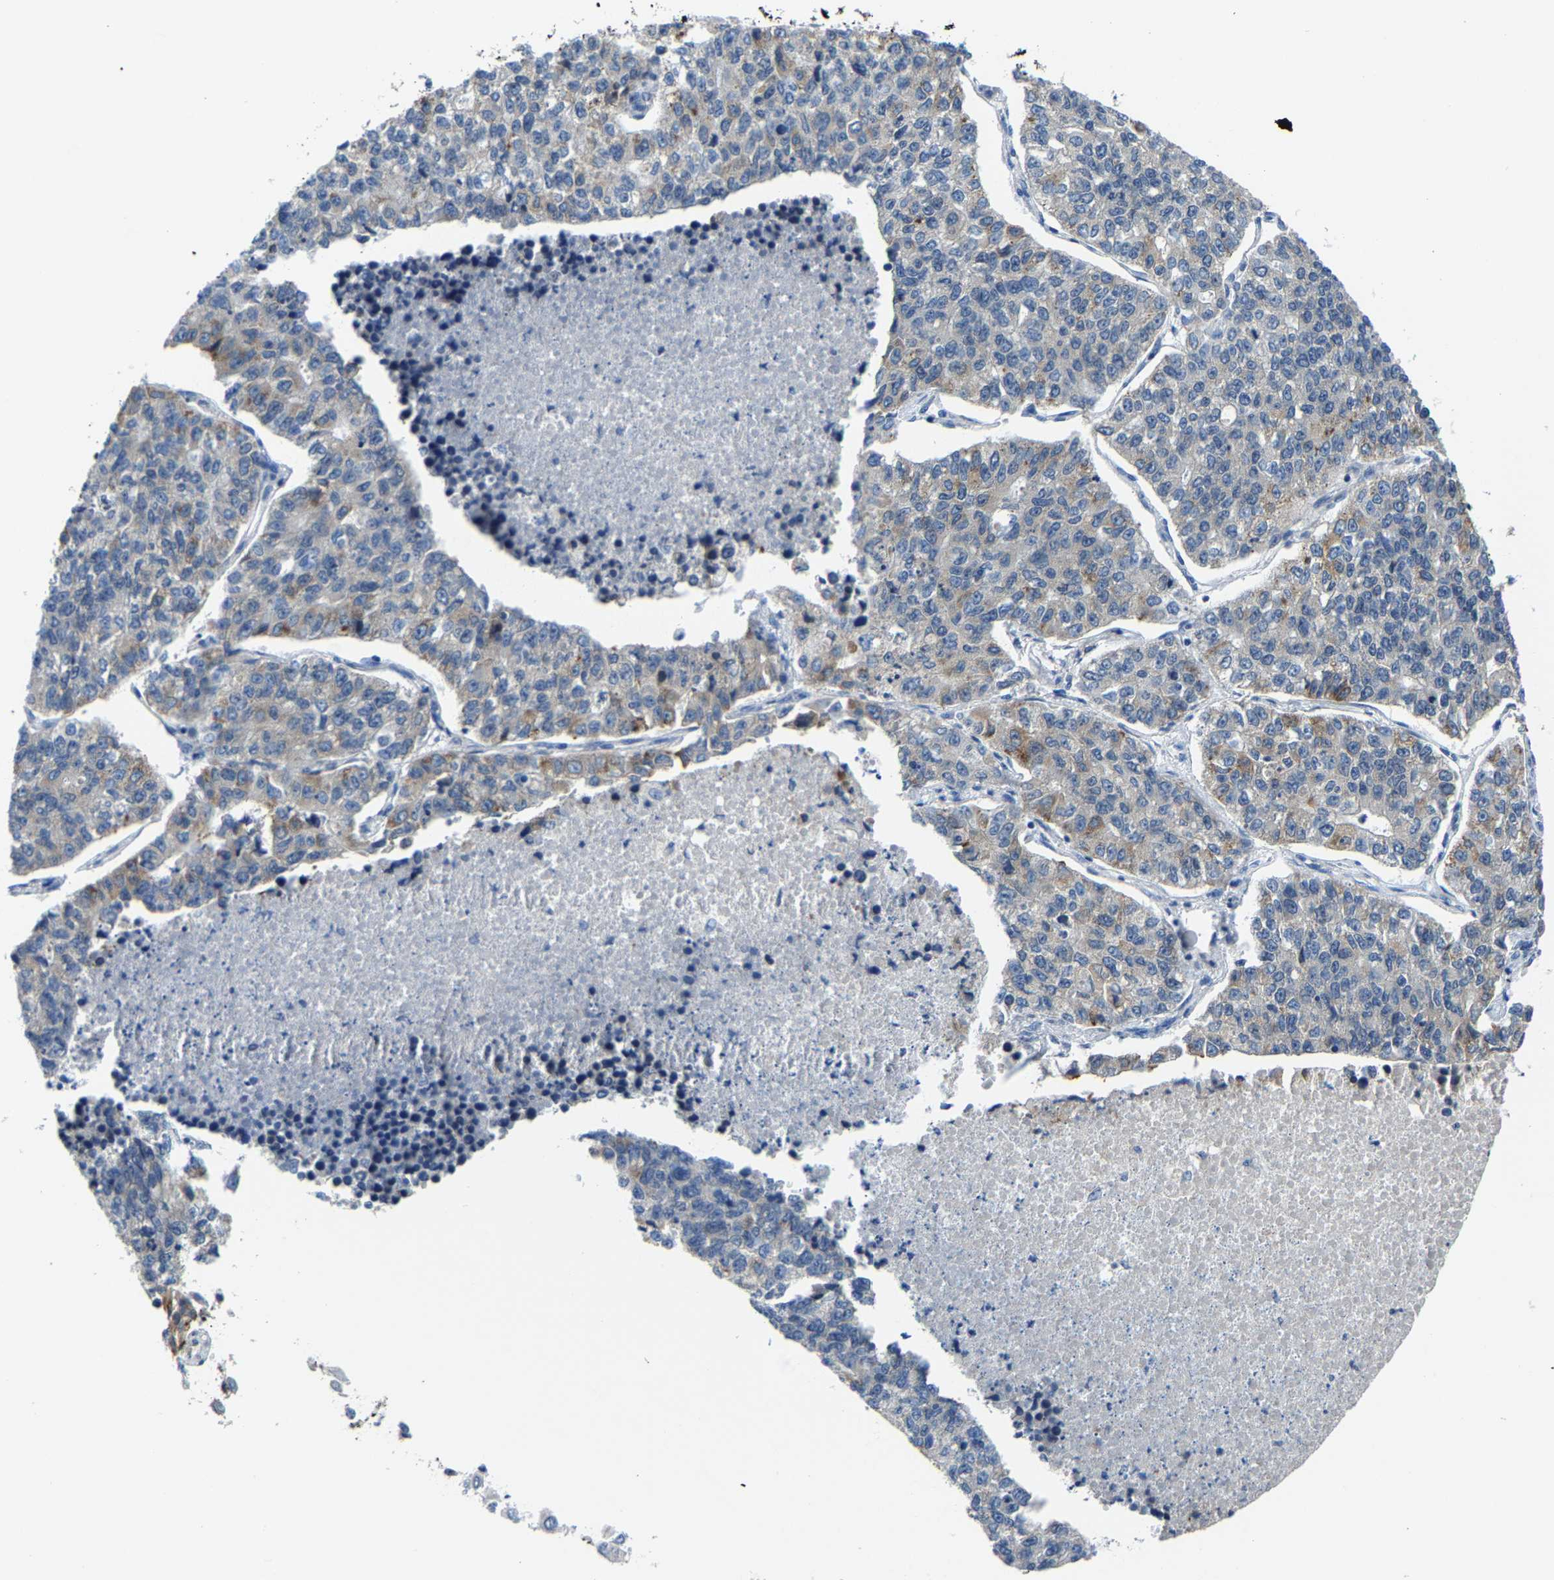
{"staining": {"intensity": "moderate", "quantity": "<25%", "location": "cytoplasmic/membranous"}, "tissue": "lung cancer", "cell_type": "Tumor cells", "image_type": "cancer", "snomed": [{"axis": "morphology", "description": "Adenocarcinoma, NOS"}, {"axis": "topography", "description": "Lung"}], "caption": "The micrograph exhibits immunohistochemical staining of lung cancer (adenocarcinoma). There is moderate cytoplasmic/membranous expression is identified in about <25% of tumor cells.", "gene": "G3BP2", "patient": {"sex": "male", "age": 49}}